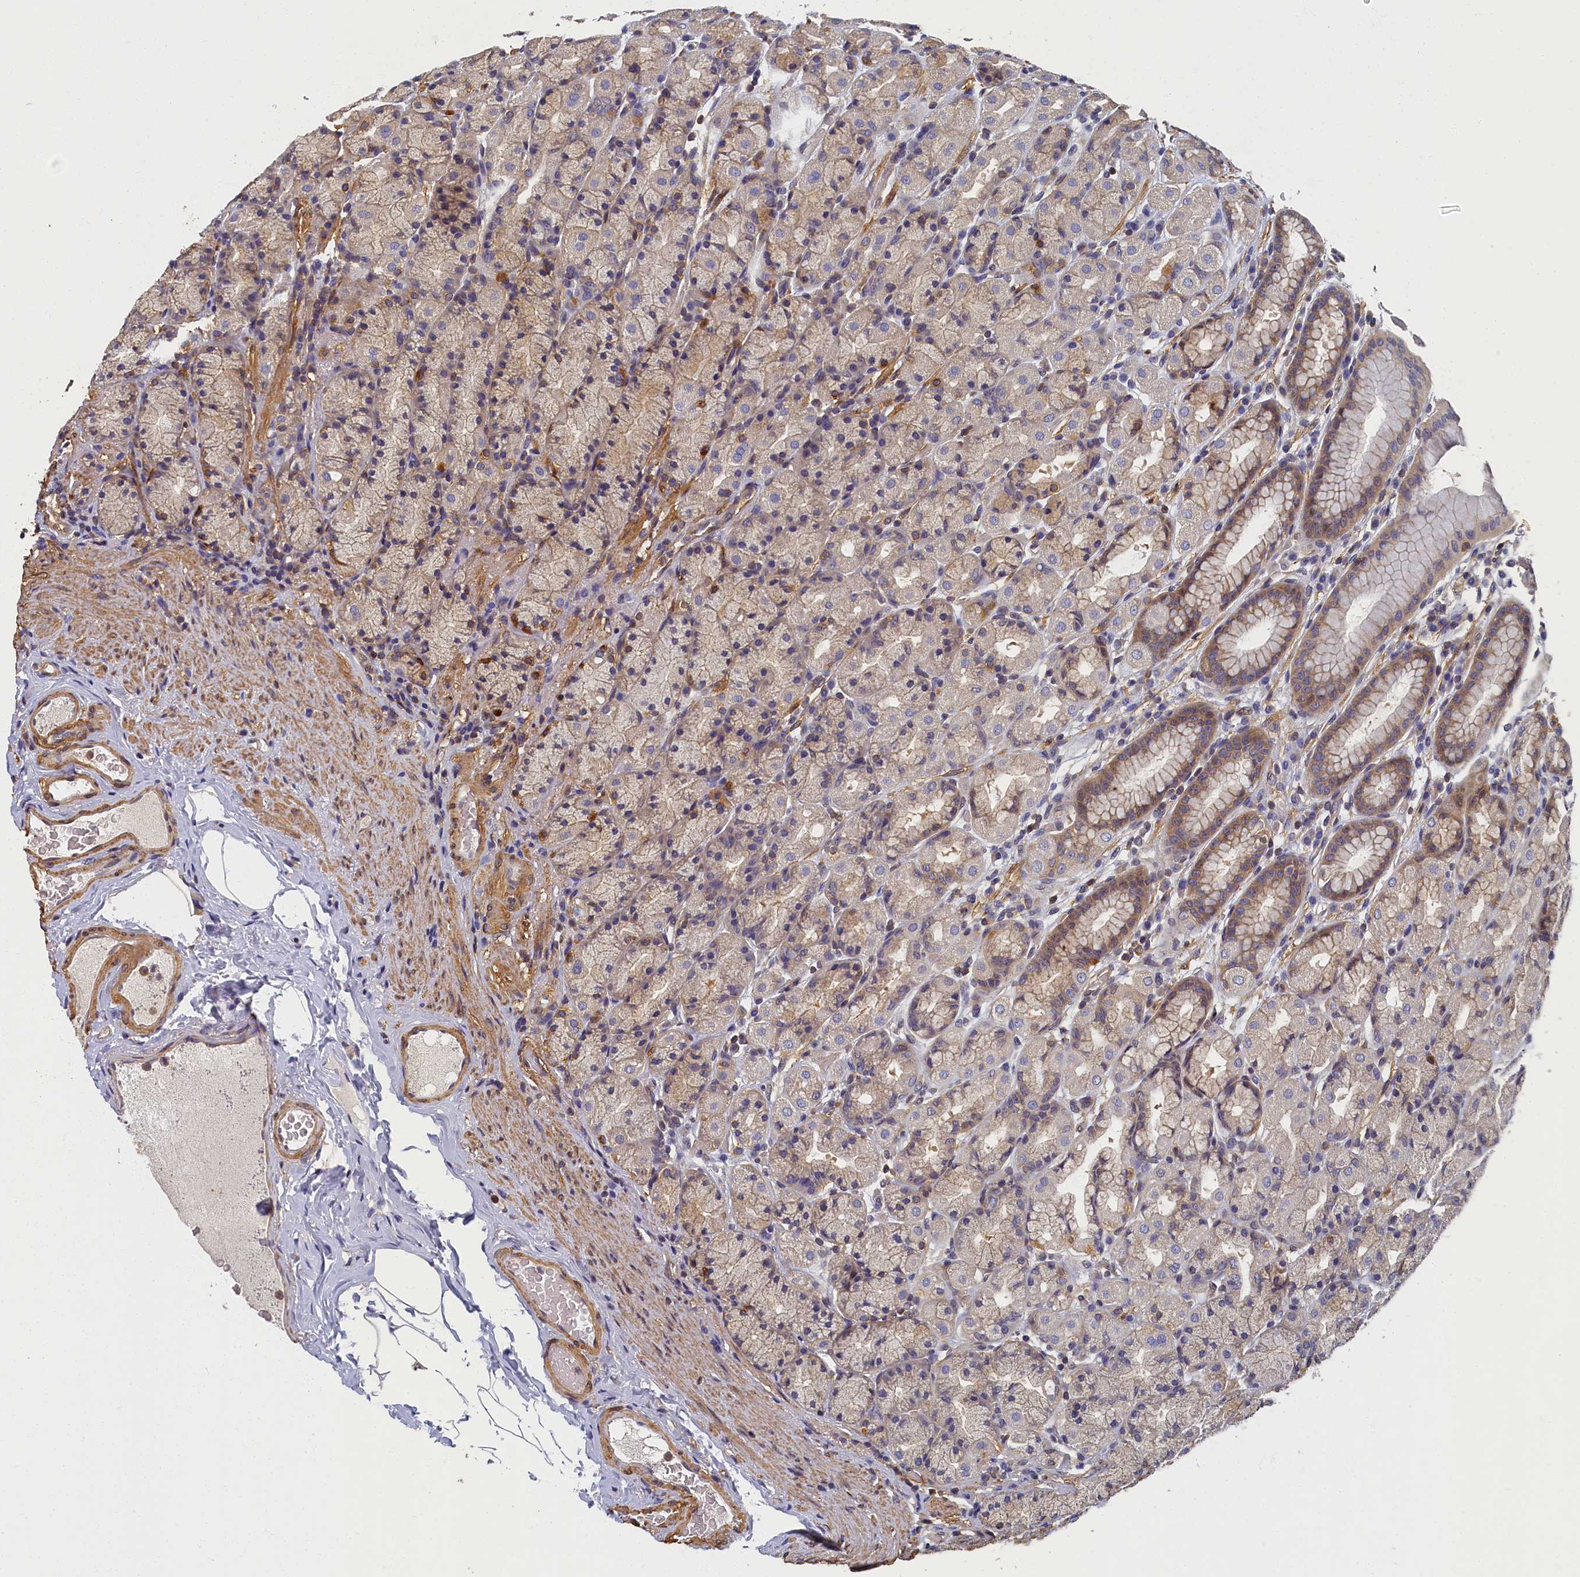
{"staining": {"intensity": "moderate", "quantity": "25%-75%", "location": "cytoplasmic/membranous"}, "tissue": "stomach", "cell_type": "Glandular cells", "image_type": "normal", "snomed": [{"axis": "morphology", "description": "Normal tissue, NOS"}, {"axis": "topography", "description": "Stomach, upper"}], "caption": "Human stomach stained with a protein marker exhibits moderate staining in glandular cells.", "gene": "TBCB", "patient": {"sex": "male", "age": 68}}